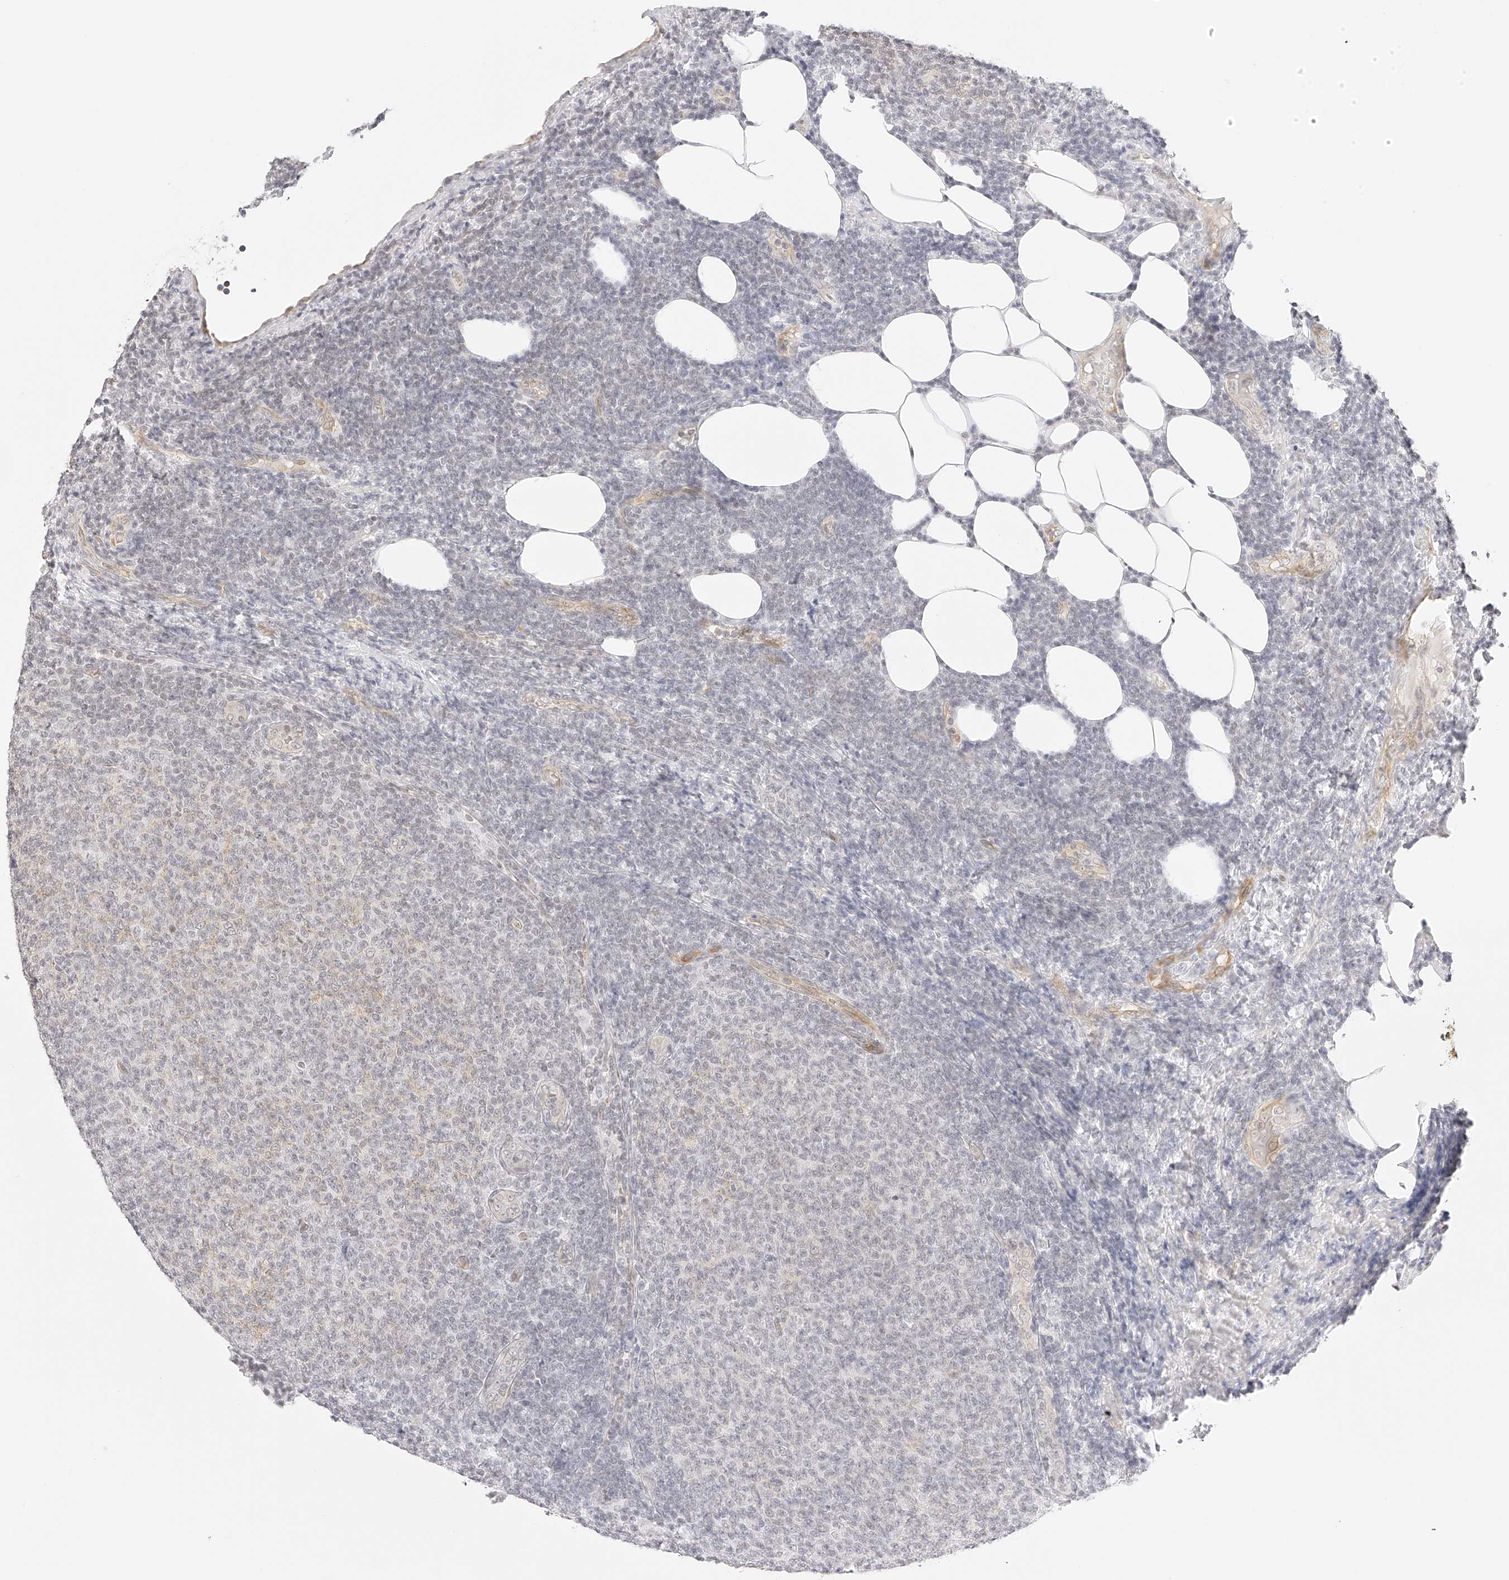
{"staining": {"intensity": "negative", "quantity": "none", "location": "none"}, "tissue": "lymphoma", "cell_type": "Tumor cells", "image_type": "cancer", "snomed": [{"axis": "morphology", "description": "Malignant lymphoma, non-Hodgkin's type, Low grade"}, {"axis": "topography", "description": "Lymph node"}], "caption": "Immunohistochemistry (IHC) of human malignant lymphoma, non-Hodgkin's type (low-grade) shows no expression in tumor cells.", "gene": "ZFP69", "patient": {"sex": "male", "age": 66}}